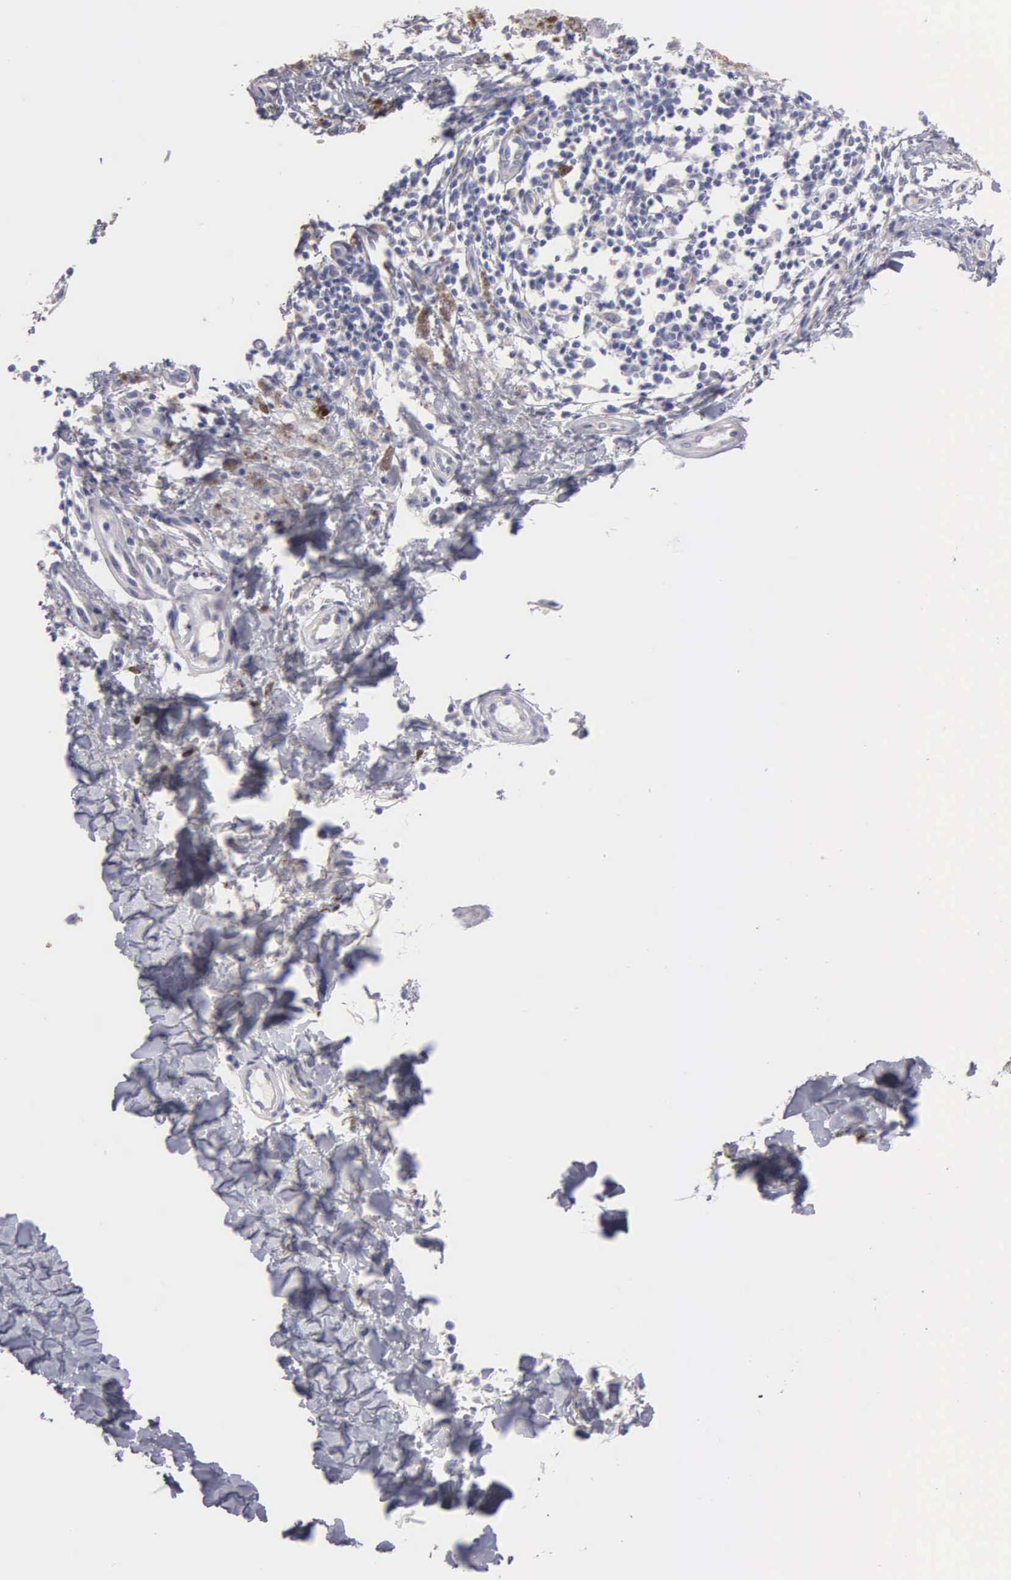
{"staining": {"intensity": "weak", "quantity": "25%-75%", "location": "cytoplasmic/membranous"}, "tissue": "melanoma", "cell_type": "Tumor cells", "image_type": "cancer", "snomed": [{"axis": "morphology", "description": "Malignant melanoma, NOS"}, {"axis": "topography", "description": "Skin"}], "caption": "Immunohistochemistry (IHC) of malignant melanoma reveals low levels of weak cytoplasmic/membranous staining in approximately 25%-75% of tumor cells.", "gene": "APP", "patient": {"sex": "female", "age": 52}}